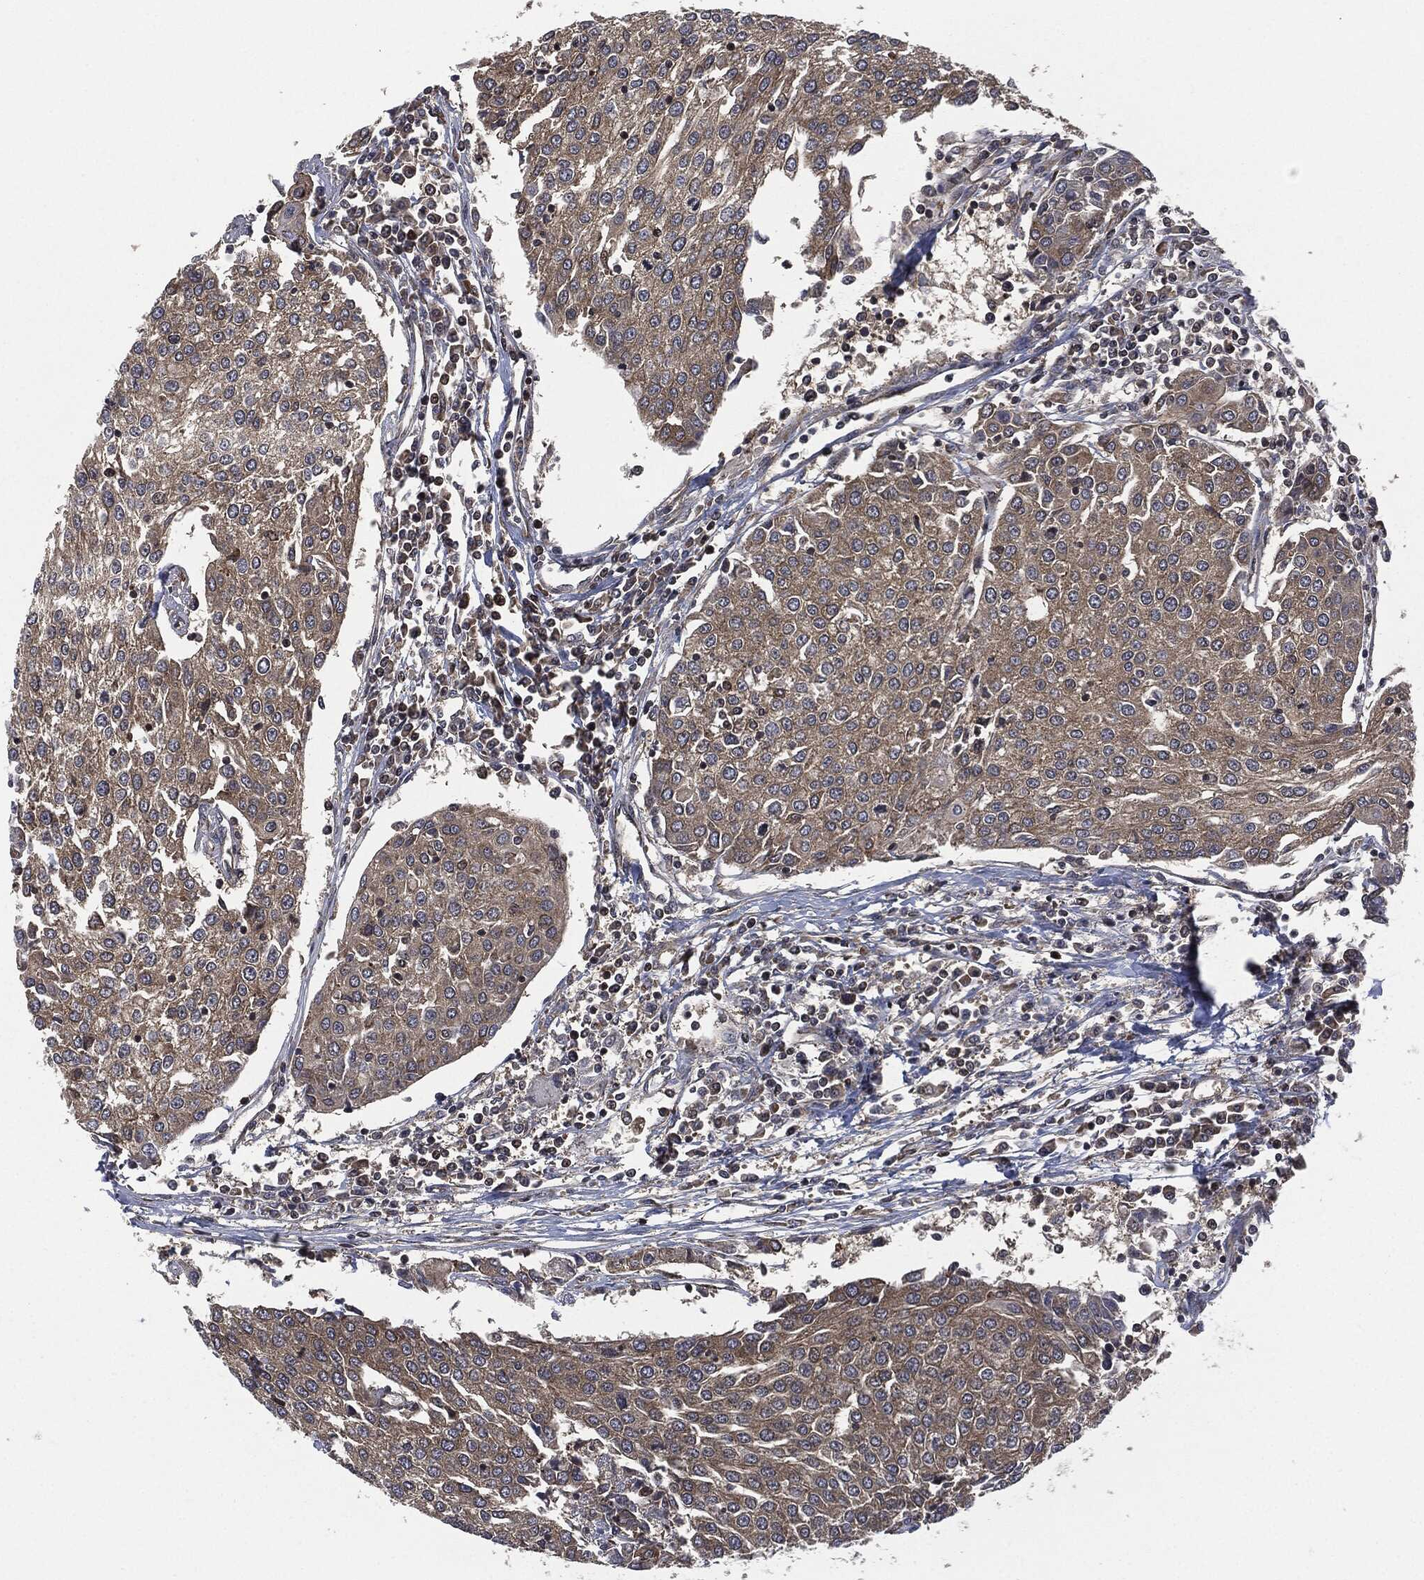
{"staining": {"intensity": "moderate", "quantity": "<25%", "location": "cytoplasmic/membranous"}, "tissue": "urothelial cancer", "cell_type": "Tumor cells", "image_type": "cancer", "snomed": [{"axis": "morphology", "description": "Urothelial carcinoma, High grade"}, {"axis": "topography", "description": "Urinary bladder"}], "caption": "DAB (3,3'-diaminobenzidine) immunohistochemical staining of urothelial cancer exhibits moderate cytoplasmic/membranous protein positivity in approximately <25% of tumor cells. Immunohistochemistry stains the protein in brown and the nuclei are stained blue.", "gene": "HRAS", "patient": {"sex": "female", "age": 85}}